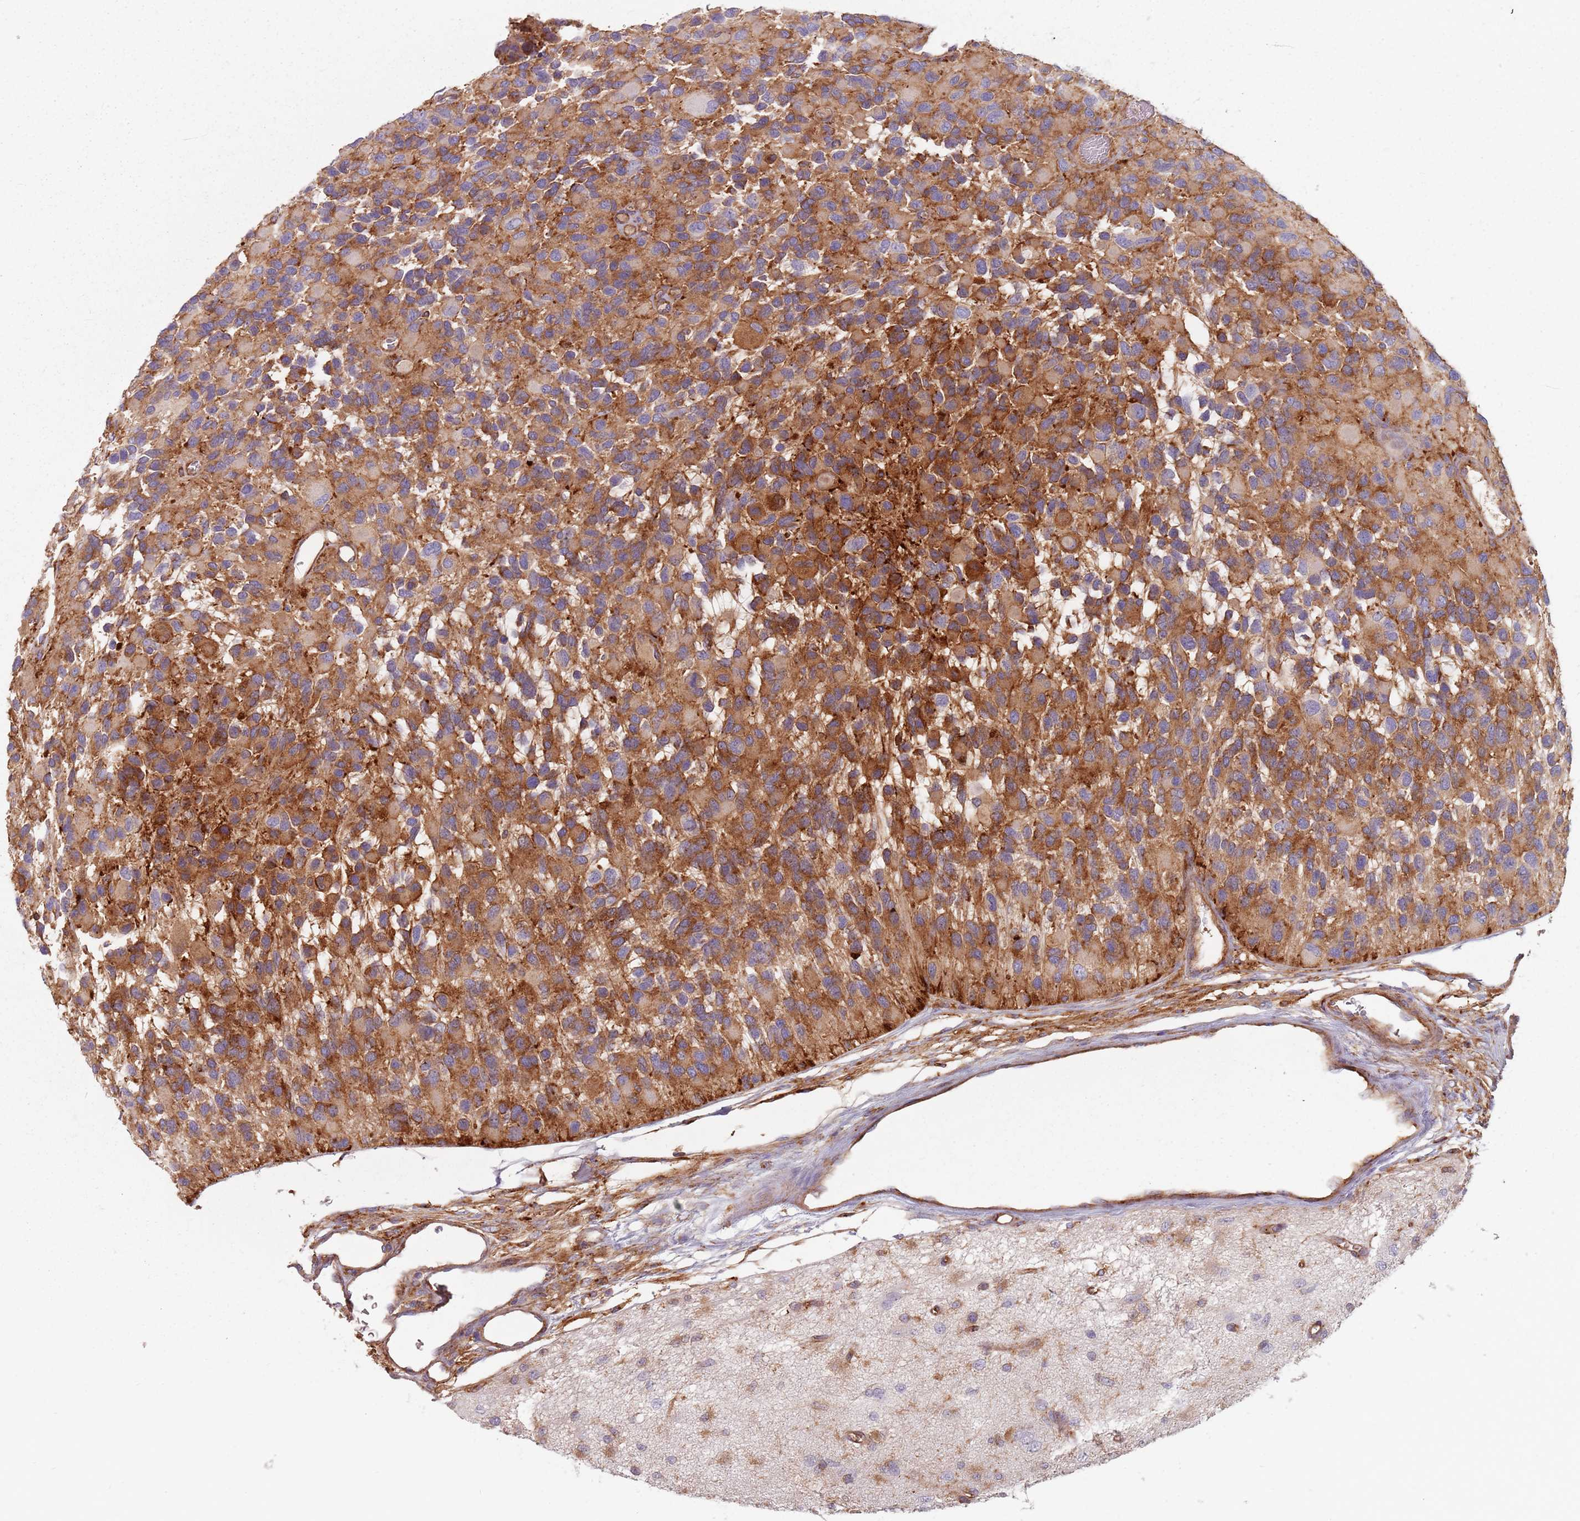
{"staining": {"intensity": "moderate", "quantity": ">75%", "location": "cytoplasmic/membranous"}, "tissue": "glioma", "cell_type": "Tumor cells", "image_type": "cancer", "snomed": [{"axis": "morphology", "description": "Glioma, malignant, High grade"}, {"axis": "topography", "description": "Brain"}], "caption": "DAB (3,3'-diaminobenzidine) immunohistochemical staining of glioma displays moderate cytoplasmic/membranous protein positivity in about >75% of tumor cells. (DAB (3,3'-diaminobenzidine) IHC, brown staining for protein, blue staining for nuclei).", "gene": "TPD52L2", "patient": {"sex": "male", "age": 77}}